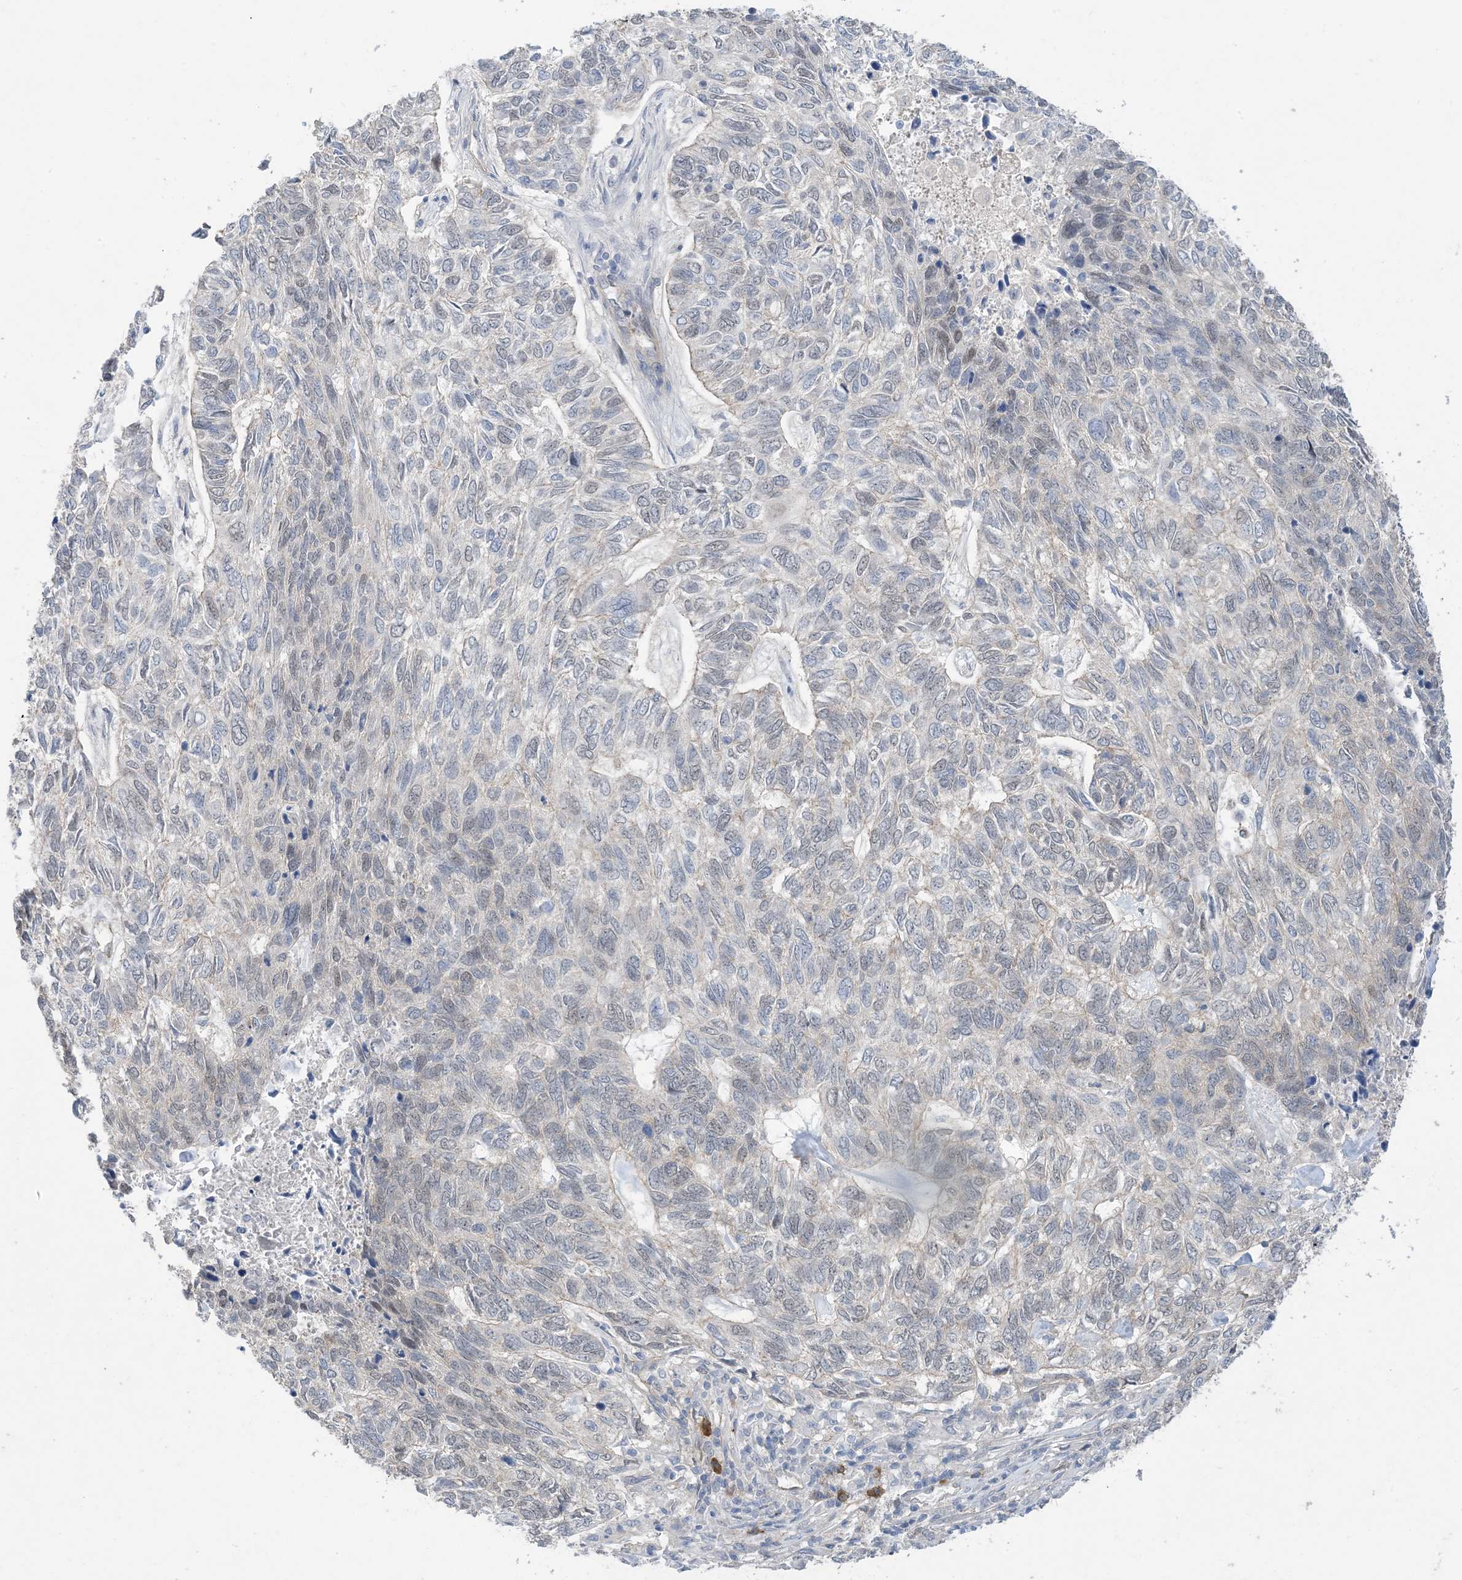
{"staining": {"intensity": "negative", "quantity": "none", "location": "none"}, "tissue": "skin cancer", "cell_type": "Tumor cells", "image_type": "cancer", "snomed": [{"axis": "morphology", "description": "Basal cell carcinoma"}, {"axis": "topography", "description": "Skin"}], "caption": "Immunohistochemistry (IHC) histopathology image of neoplastic tissue: human skin cancer (basal cell carcinoma) stained with DAB (3,3'-diaminobenzidine) shows no significant protein positivity in tumor cells. (Brightfield microscopy of DAB (3,3'-diaminobenzidine) immunohistochemistry (IHC) at high magnification).", "gene": "AOC1", "patient": {"sex": "female", "age": 65}}